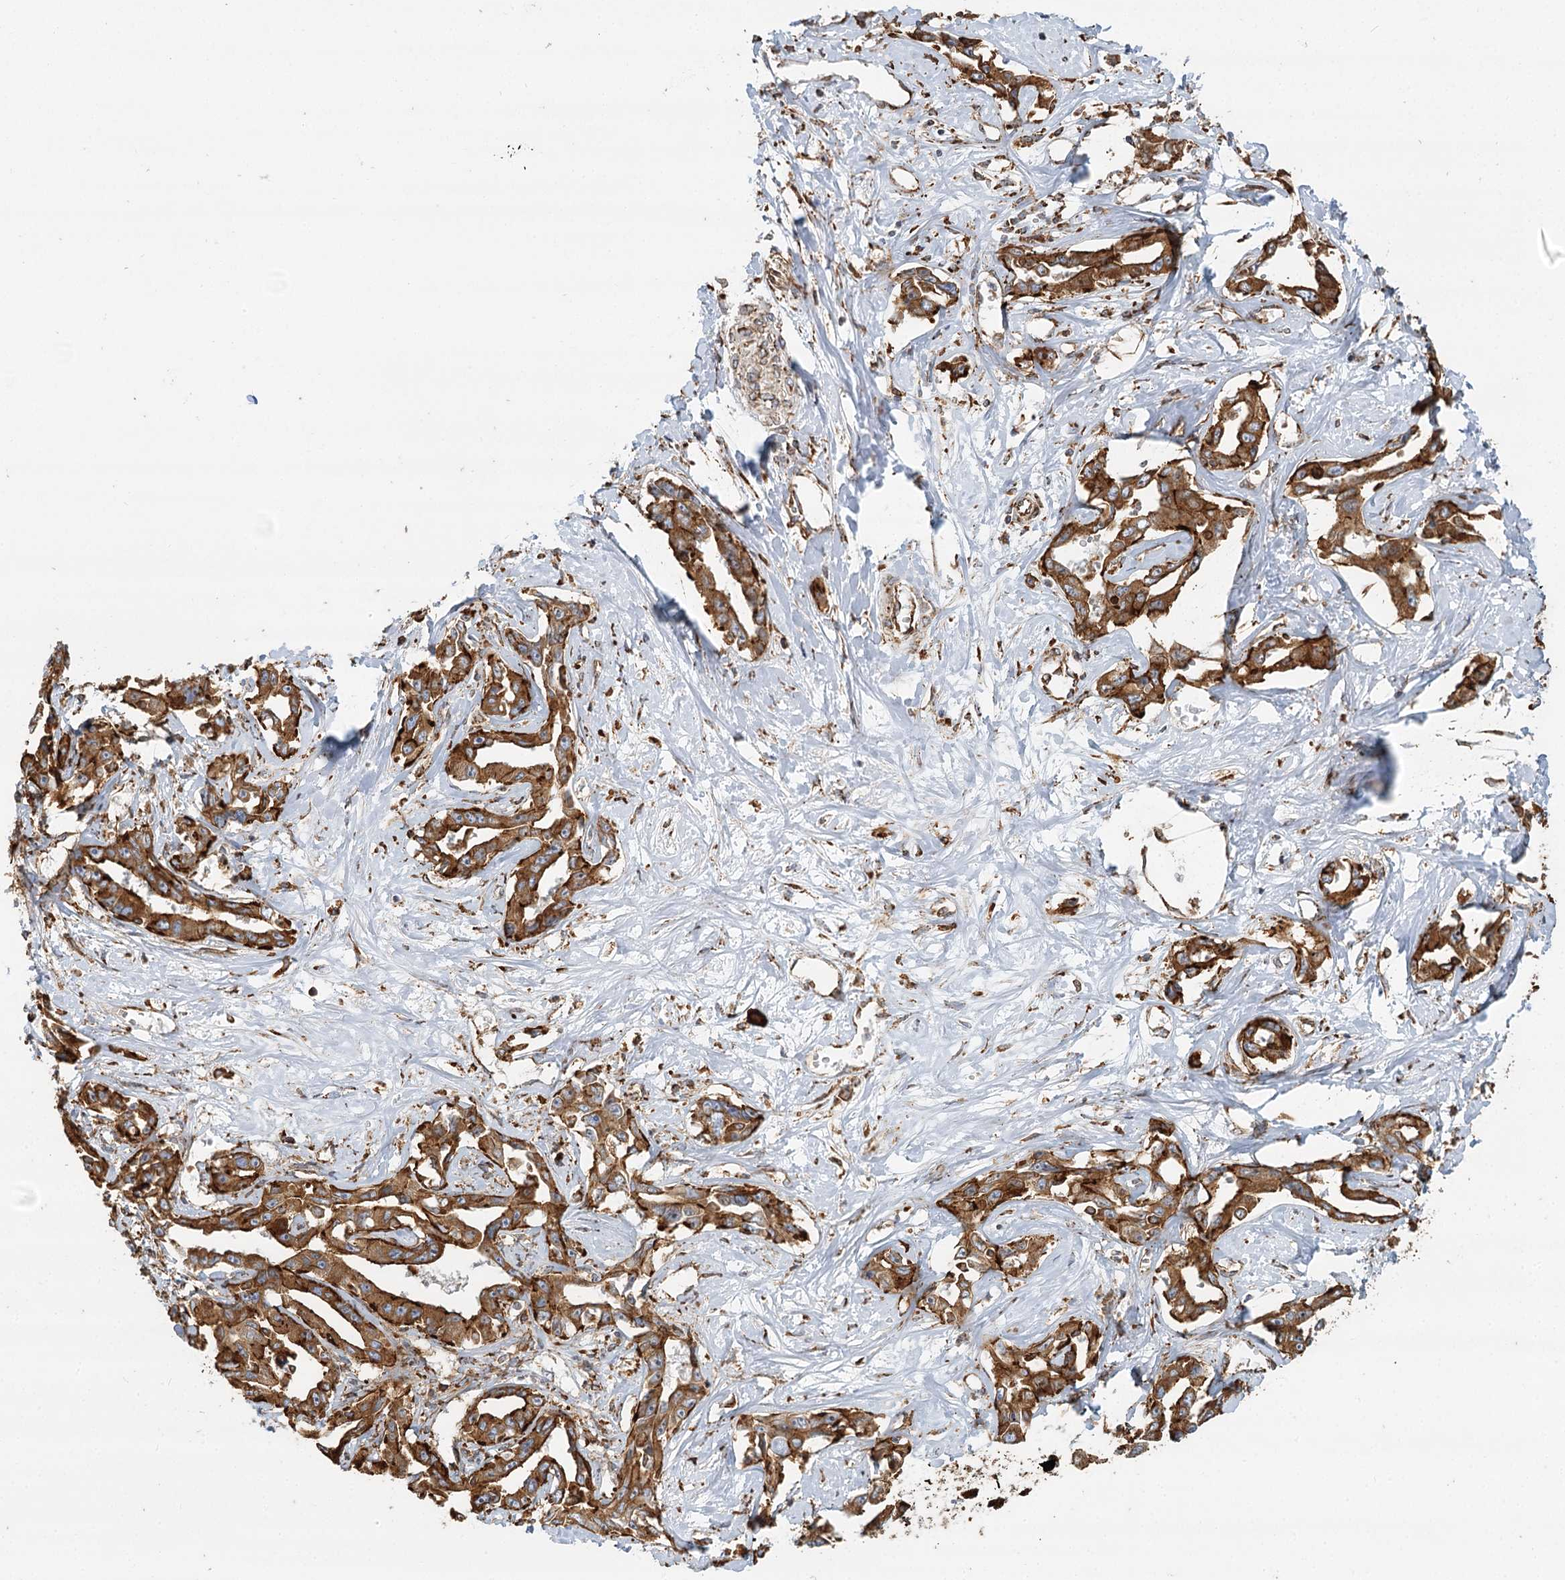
{"staining": {"intensity": "moderate", "quantity": ">75%", "location": "cytoplasmic/membranous"}, "tissue": "liver cancer", "cell_type": "Tumor cells", "image_type": "cancer", "snomed": [{"axis": "morphology", "description": "Cholangiocarcinoma"}, {"axis": "topography", "description": "Liver"}], "caption": "Brown immunohistochemical staining in liver cholangiocarcinoma reveals moderate cytoplasmic/membranous staining in approximately >75% of tumor cells.", "gene": "TAS1R1", "patient": {"sex": "male", "age": 59}}